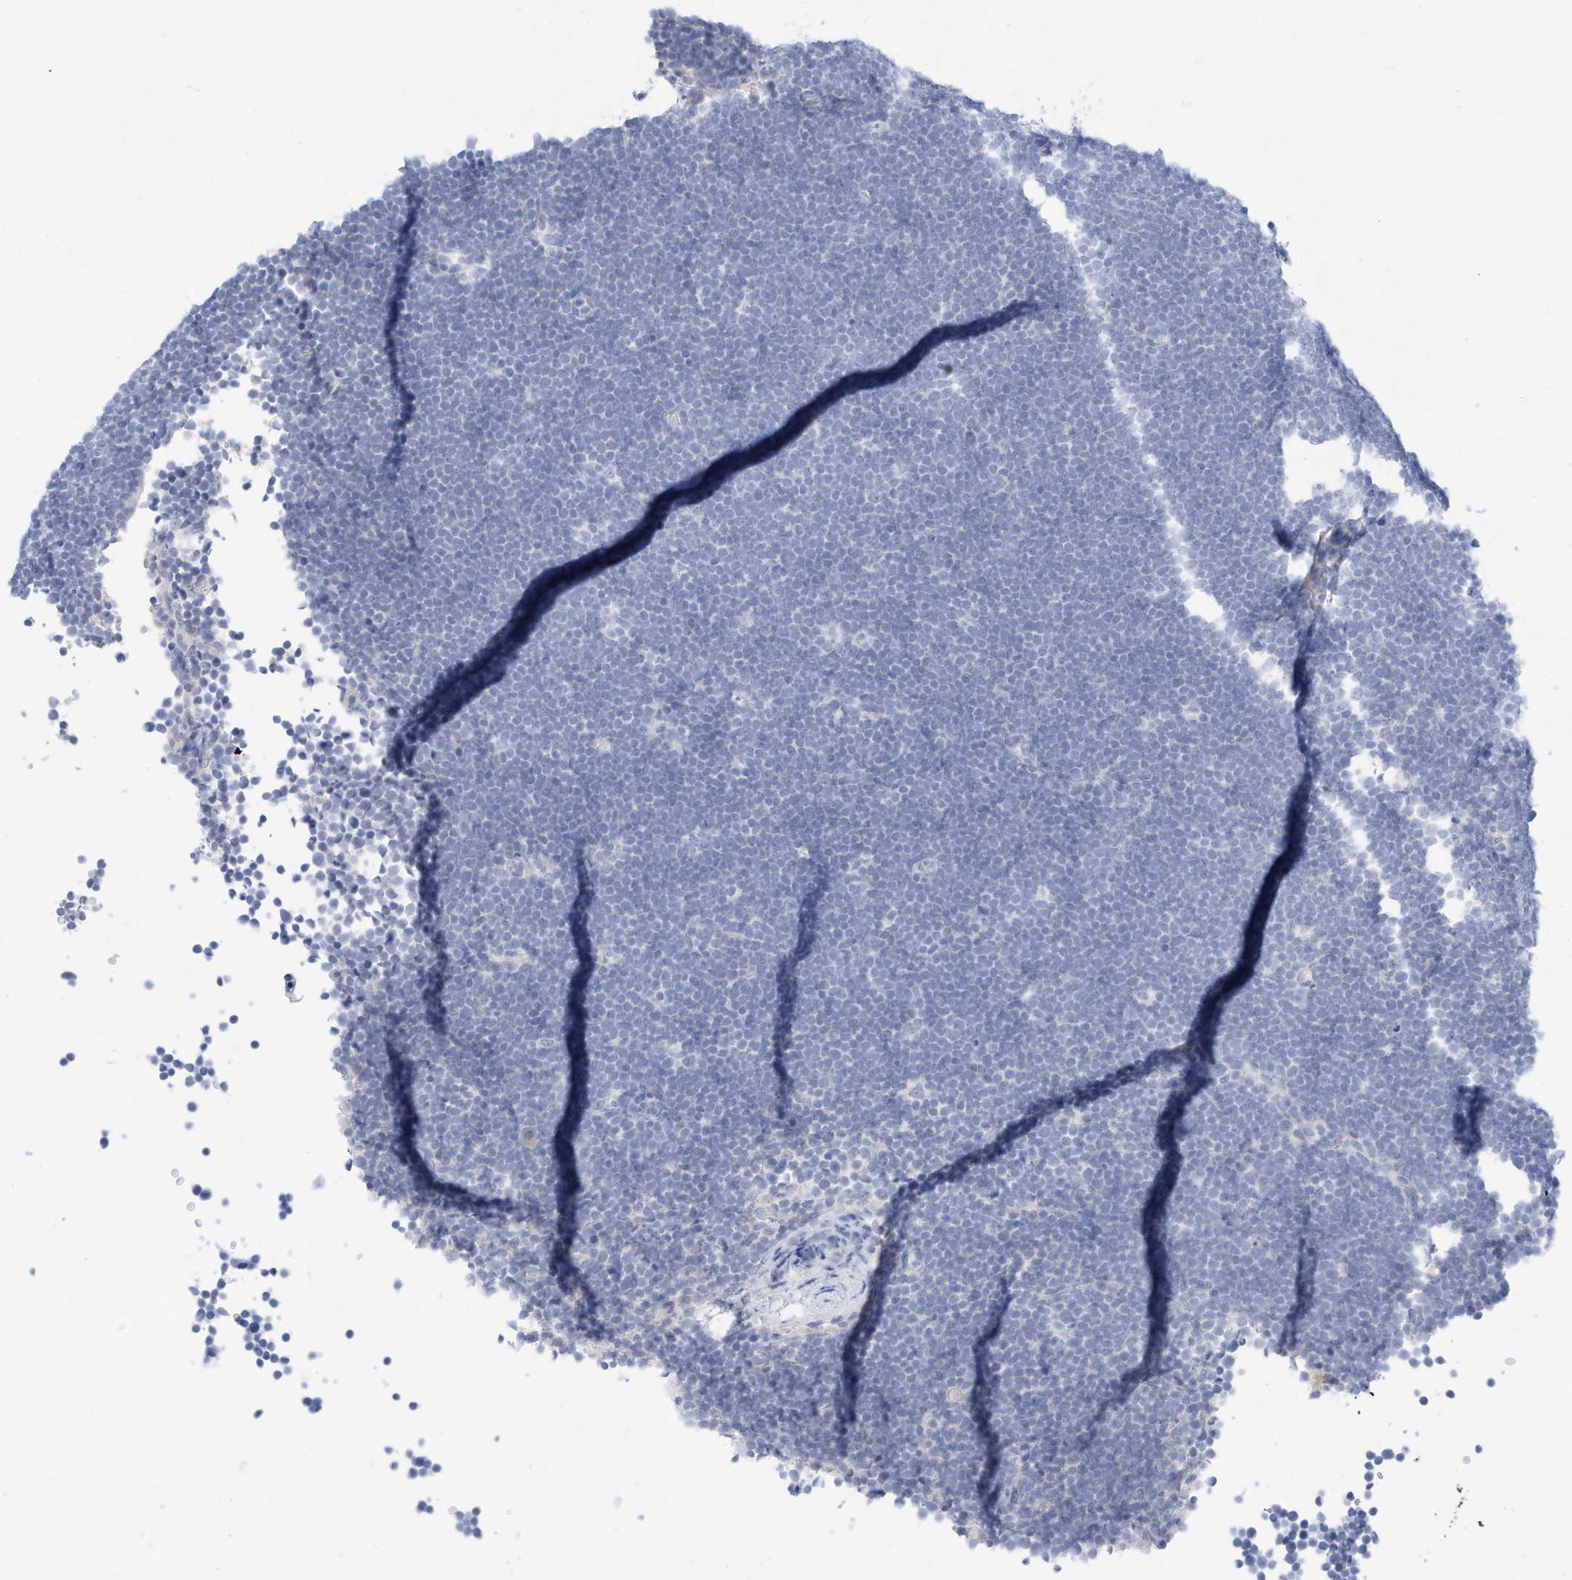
{"staining": {"intensity": "negative", "quantity": "none", "location": "none"}, "tissue": "lymphoma", "cell_type": "Tumor cells", "image_type": "cancer", "snomed": [{"axis": "morphology", "description": "Malignant lymphoma, non-Hodgkin's type, High grade"}, {"axis": "topography", "description": "Lymph node"}], "caption": "The IHC micrograph has no significant positivity in tumor cells of lymphoma tissue. (Stains: DAB (3,3'-diaminobenzidine) immunohistochemistry with hematoxylin counter stain, Microscopy: brightfield microscopy at high magnification).", "gene": "SPOCD1", "patient": {"sex": "male", "age": 13}}